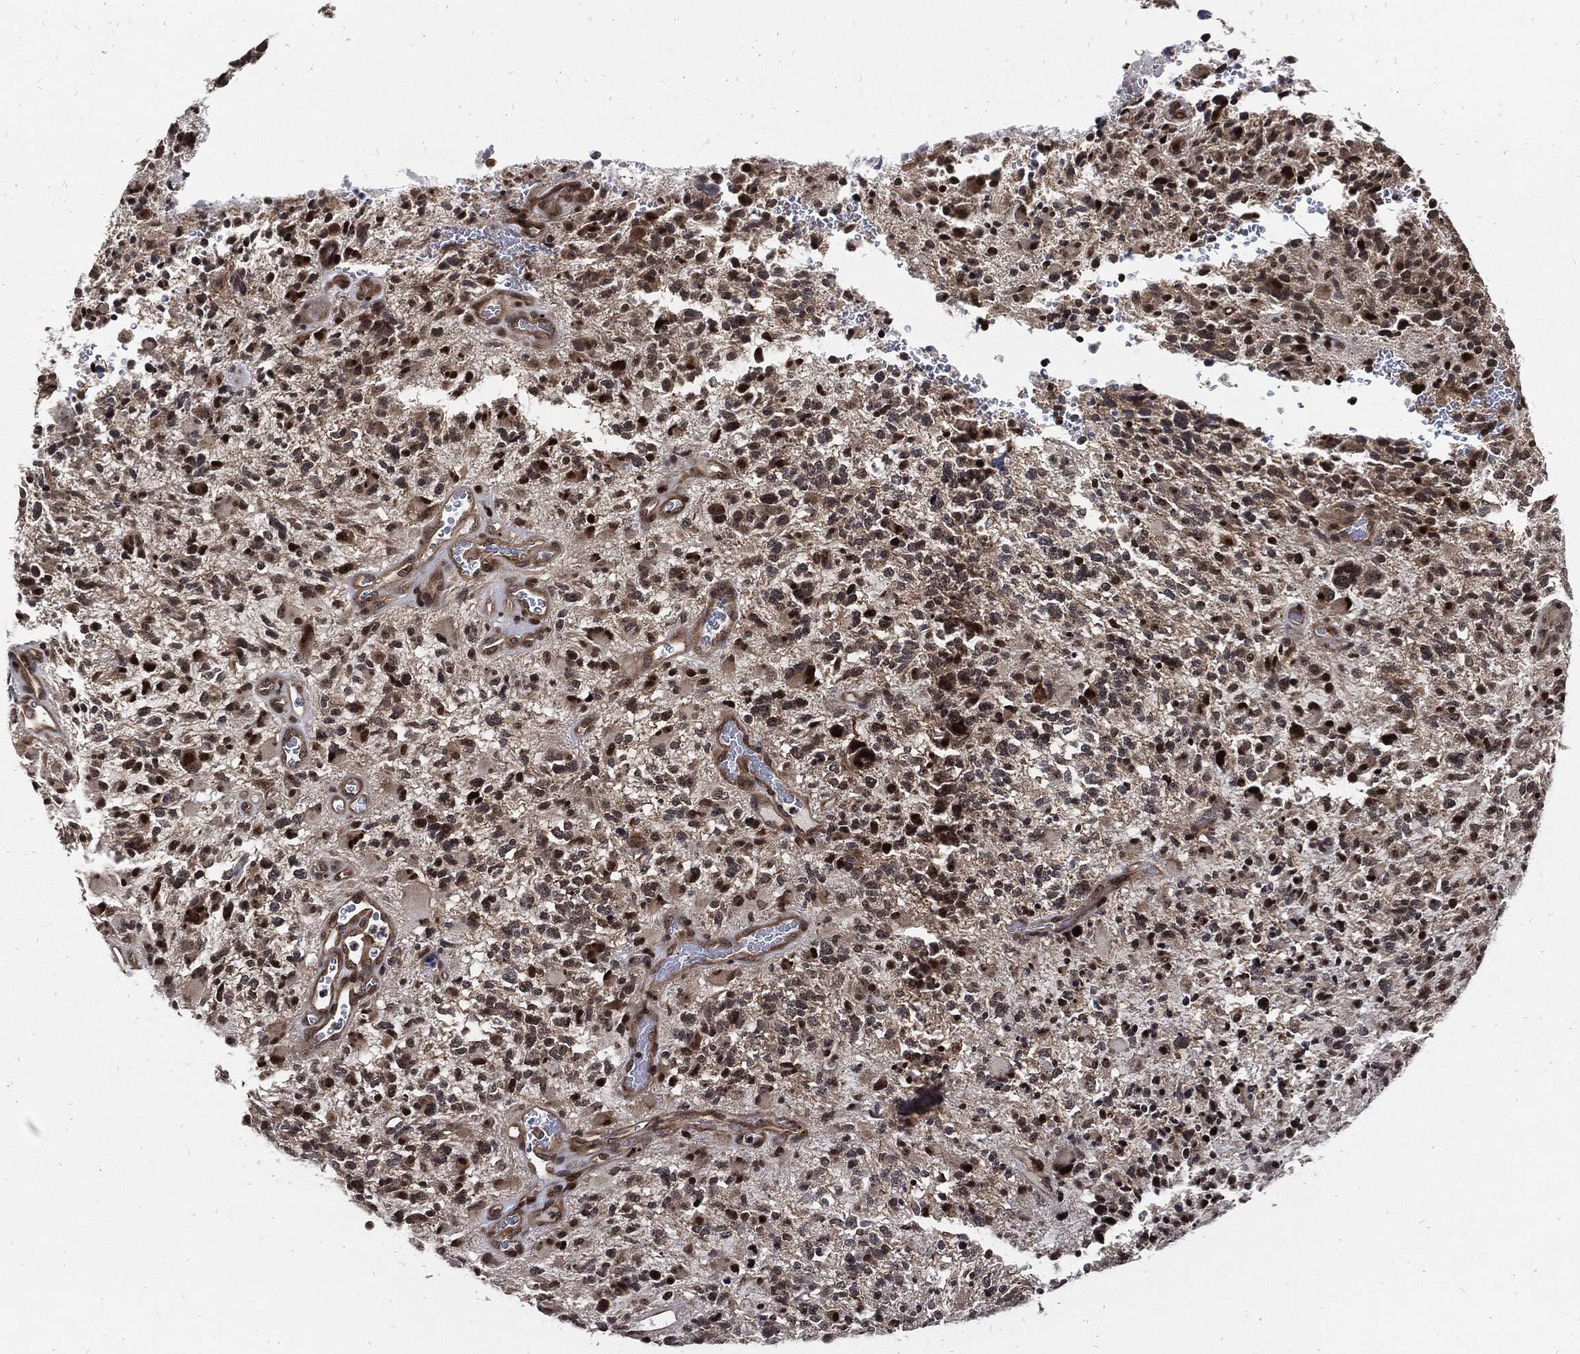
{"staining": {"intensity": "strong", "quantity": "25%-75%", "location": "nuclear"}, "tissue": "glioma", "cell_type": "Tumor cells", "image_type": "cancer", "snomed": [{"axis": "morphology", "description": "Glioma, malignant, High grade"}, {"axis": "topography", "description": "Brain"}], "caption": "Immunohistochemical staining of human glioma displays strong nuclear protein positivity in approximately 25%-75% of tumor cells. (DAB IHC, brown staining for protein, blue staining for nuclei).", "gene": "ZNF775", "patient": {"sex": "female", "age": 71}}